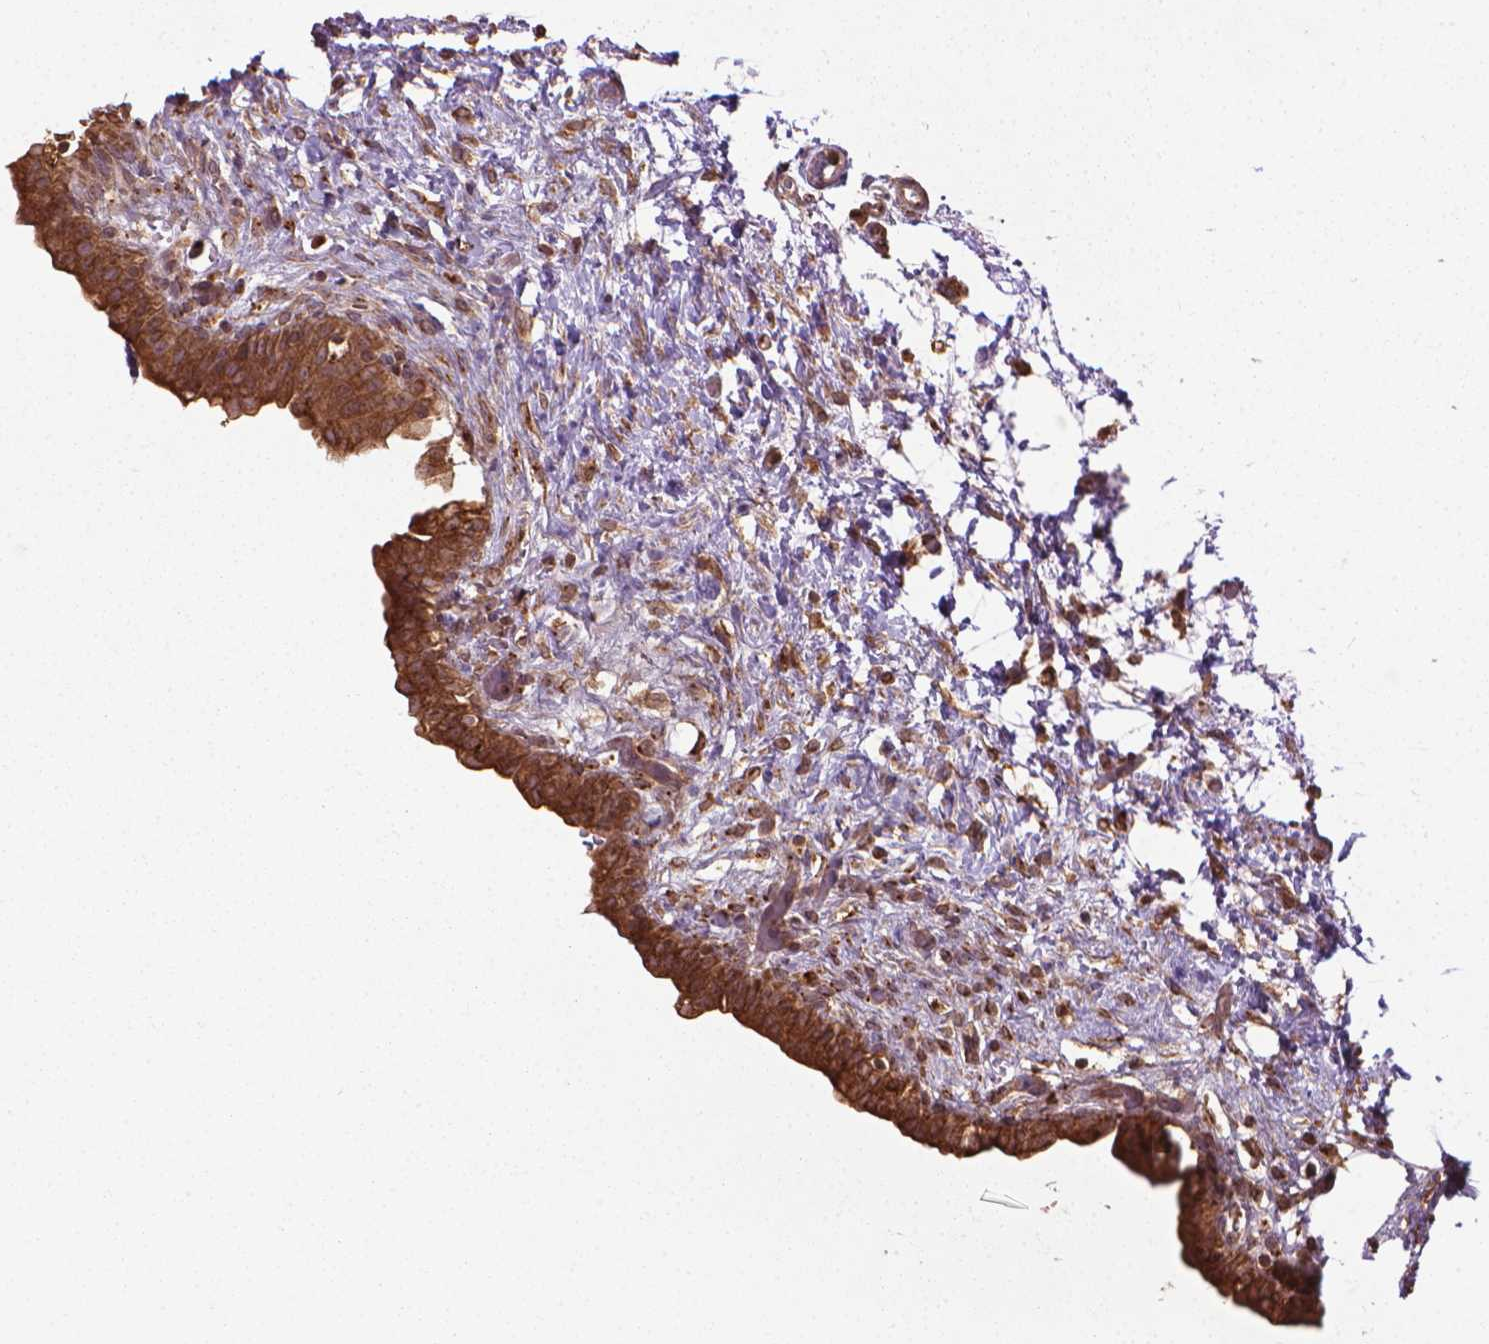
{"staining": {"intensity": "moderate", "quantity": ">75%", "location": "cytoplasmic/membranous"}, "tissue": "urinary bladder", "cell_type": "Urothelial cells", "image_type": "normal", "snomed": [{"axis": "morphology", "description": "Normal tissue, NOS"}, {"axis": "topography", "description": "Urinary bladder"}], "caption": "Human urinary bladder stained for a protein (brown) reveals moderate cytoplasmic/membranous positive staining in about >75% of urothelial cells.", "gene": "GAS1", "patient": {"sex": "male", "age": 69}}